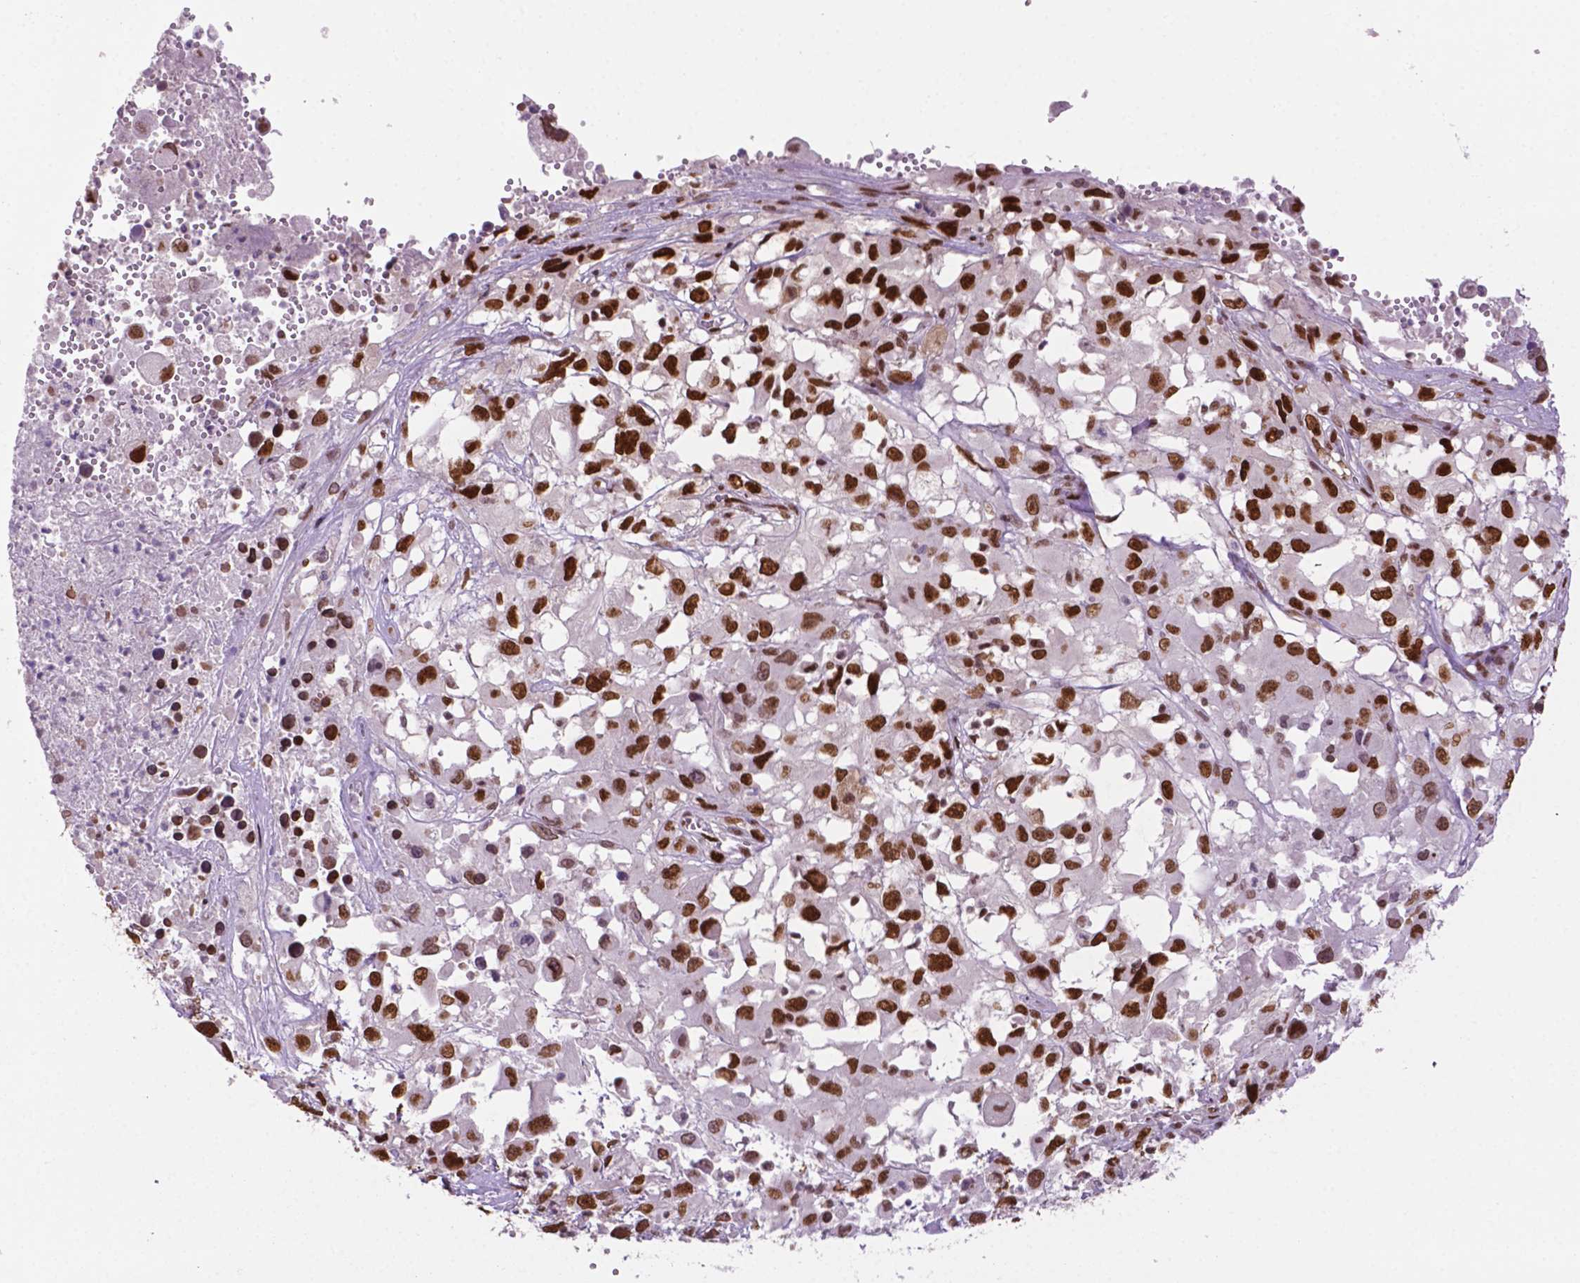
{"staining": {"intensity": "strong", "quantity": "25%-75%", "location": "nuclear"}, "tissue": "melanoma", "cell_type": "Tumor cells", "image_type": "cancer", "snomed": [{"axis": "morphology", "description": "Malignant melanoma, Metastatic site"}, {"axis": "topography", "description": "Soft tissue"}], "caption": "This photomicrograph demonstrates malignant melanoma (metastatic site) stained with immunohistochemistry to label a protein in brown. The nuclear of tumor cells show strong positivity for the protein. Nuclei are counter-stained blue.", "gene": "MLH1", "patient": {"sex": "male", "age": 50}}